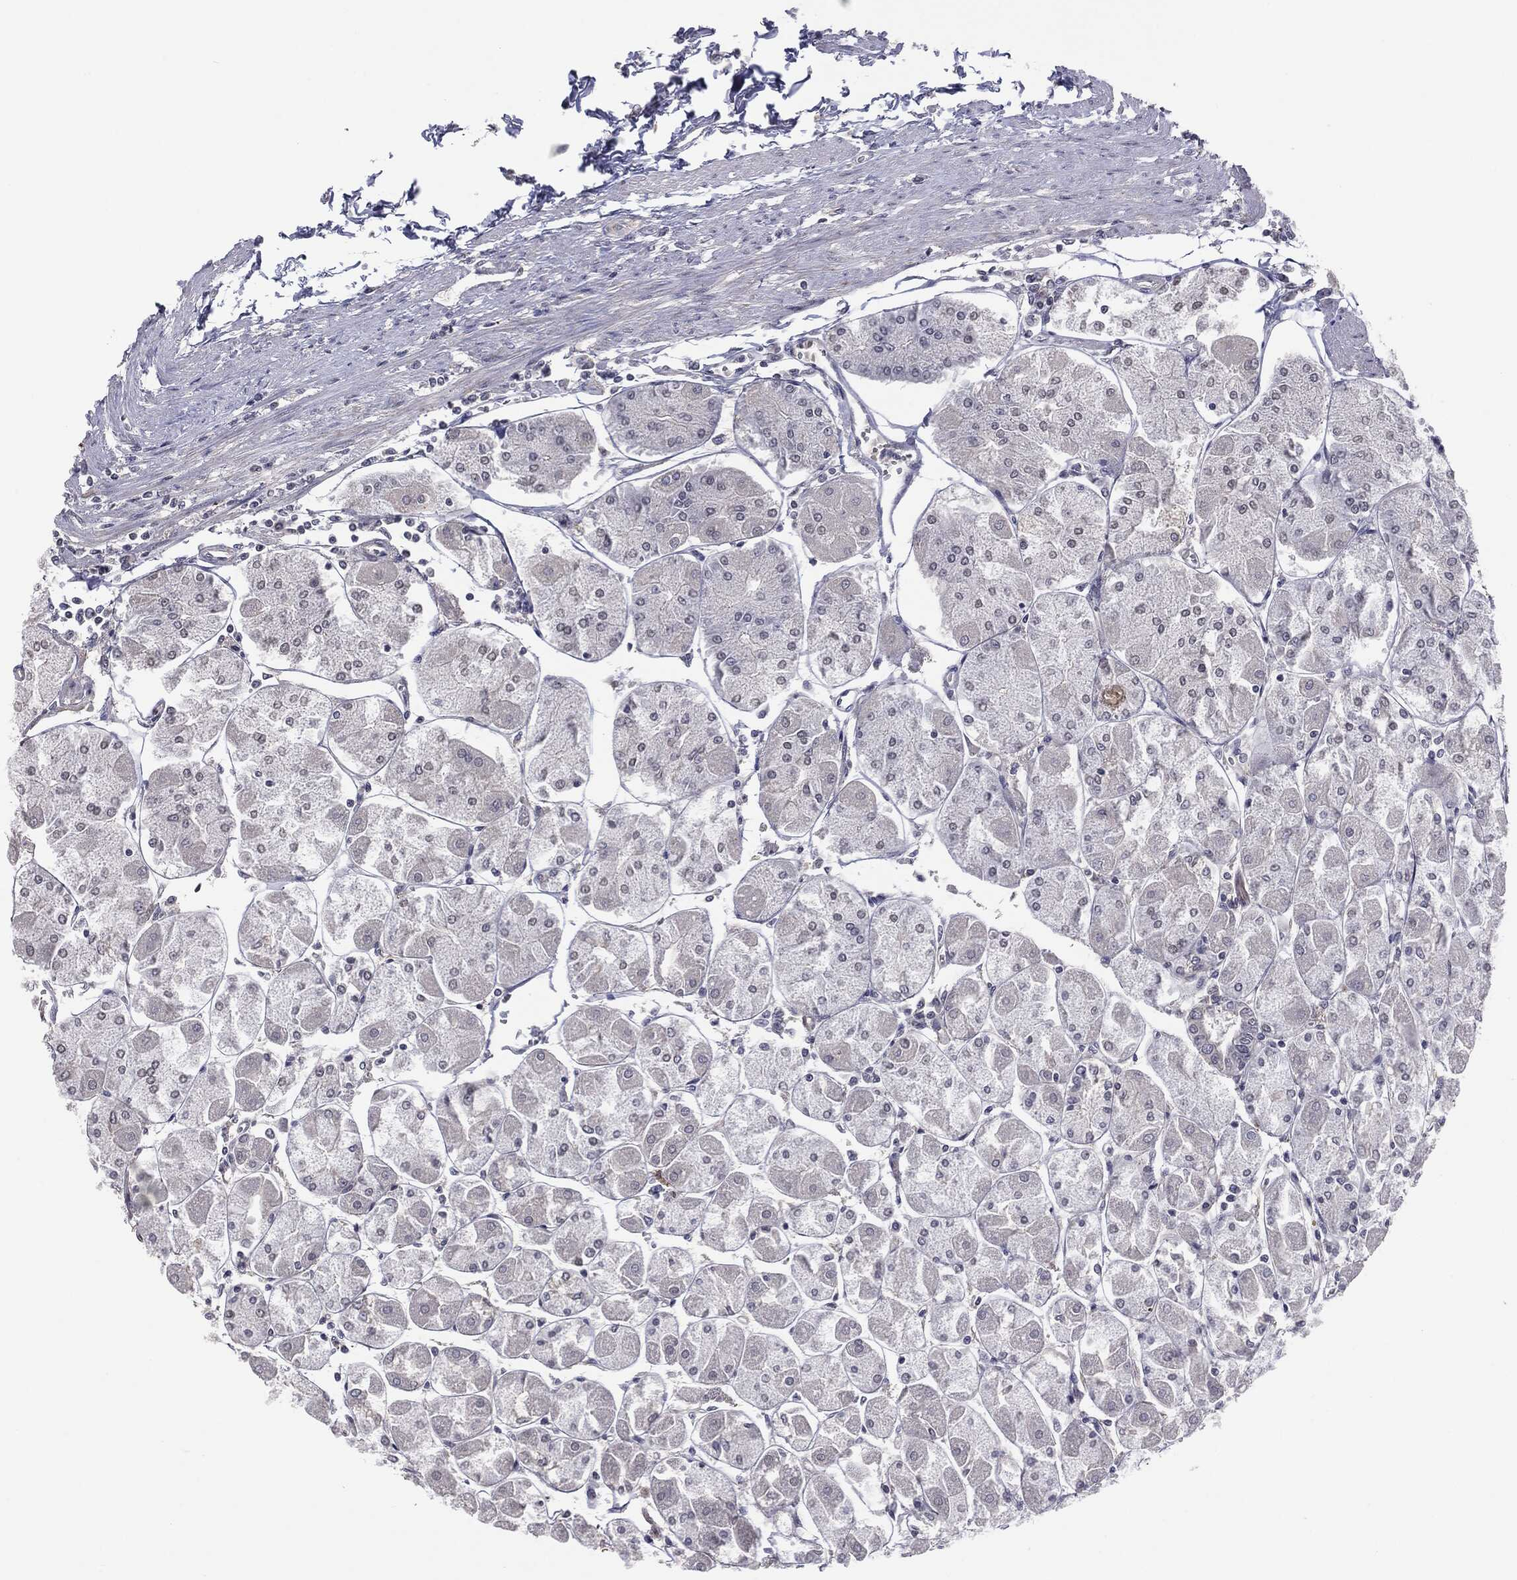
{"staining": {"intensity": "strong", "quantity": "<25%", "location": "cytoplasmic/membranous"}, "tissue": "stomach", "cell_type": "Glandular cells", "image_type": "normal", "snomed": [{"axis": "morphology", "description": "Normal tissue, NOS"}, {"axis": "topography", "description": "Stomach"}], "caption": "This is a micrograph of immunohistochemistry (IHC) staining of benign stomach, which shows strong staining in the cytoplasmic/membranous of glandular cells.", "gene": "SLC5A5", "patient": {"sex": "male", "age": 70}}